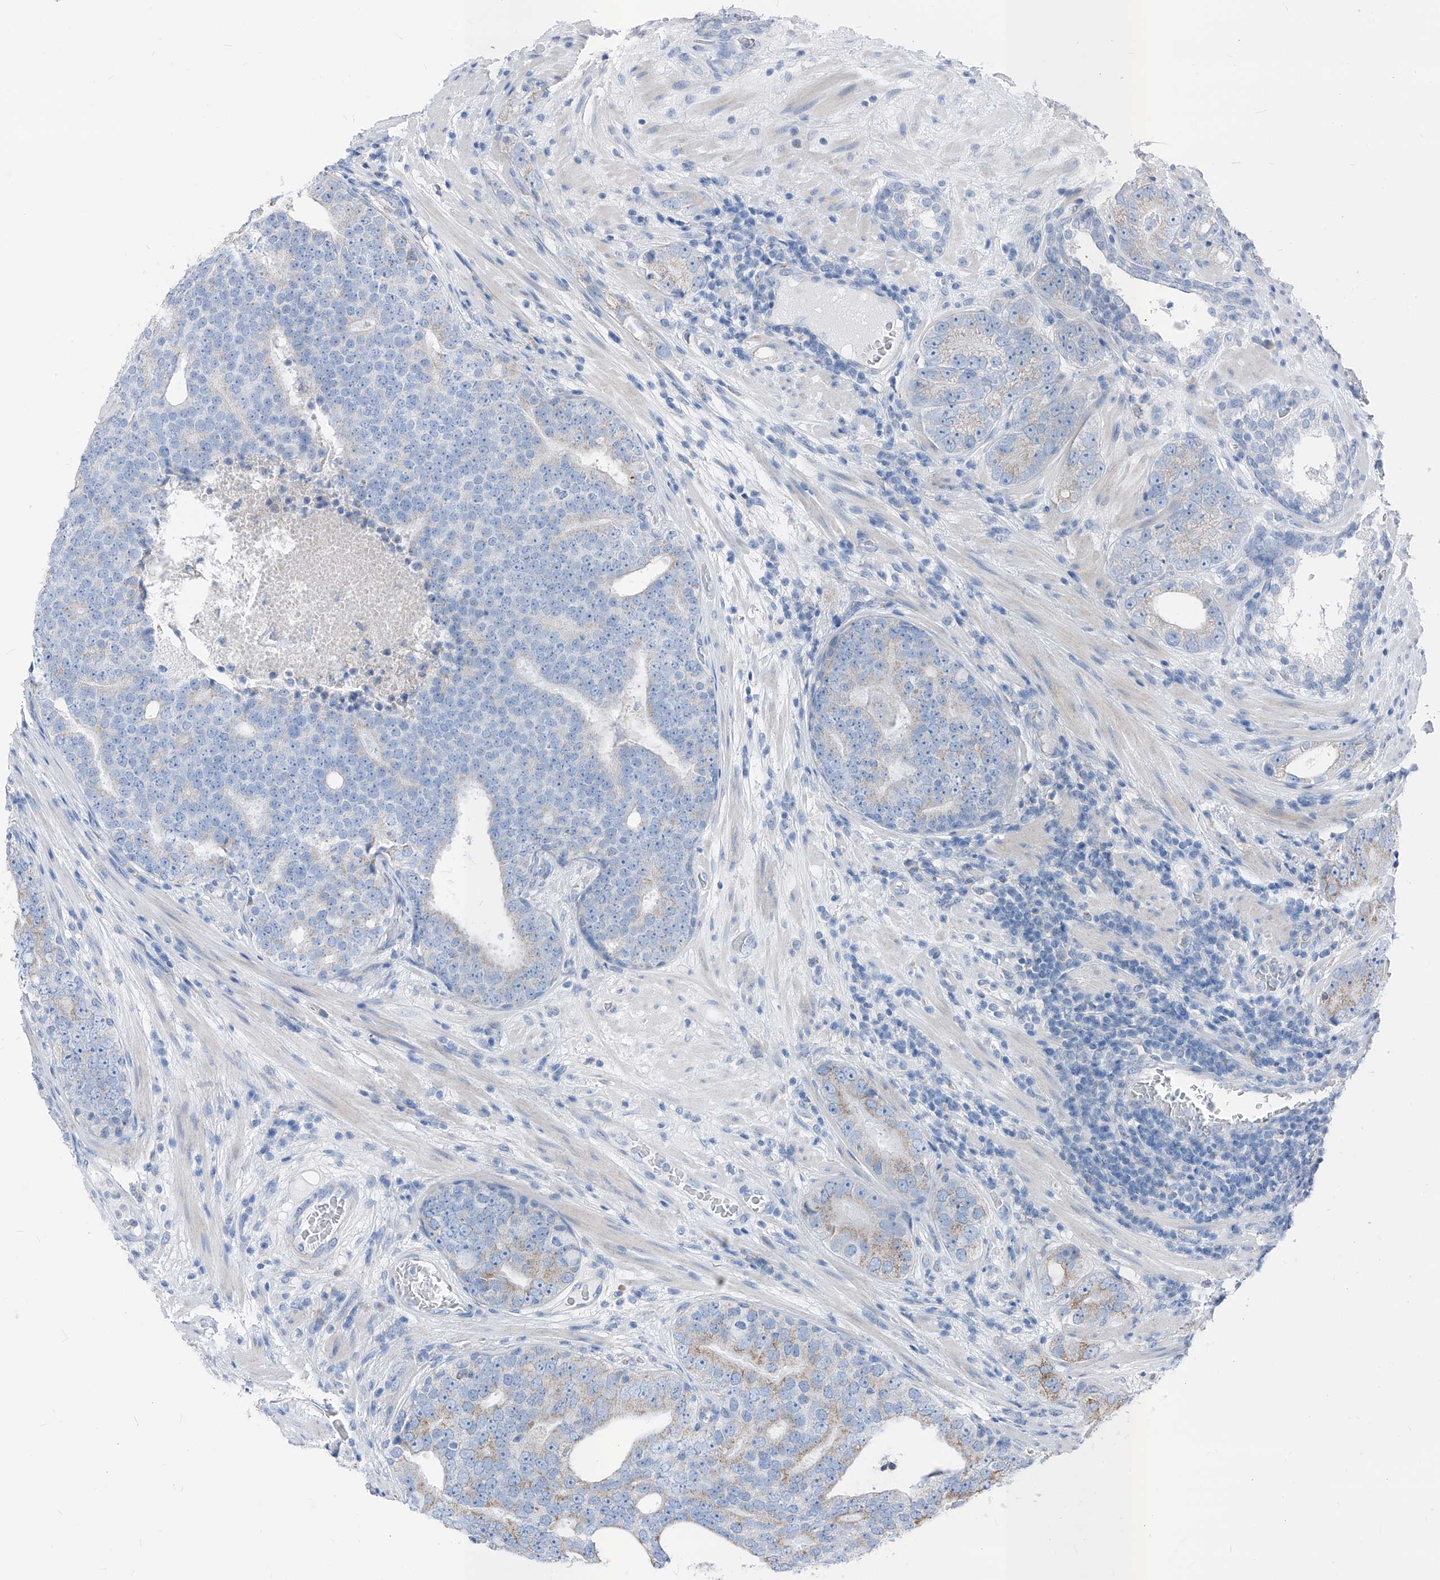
{"staining": {"intensity": "weak", "quantity": "<25%", "location": "cytoplasmic/membranous"}, "tissue": "prostate cancer", "cell_type": "Tumor cells", "image_type": "cancer", "snomed": [{"axis": "morphology", "description": "Adenocarcinoma, High grade"}, {"axis": "topography", "description": "Prostate"}], "caption": "The photomicrograph exhibits no significant positivity in tumor cells of prostate high-grade adenocarcinoma.", "gene": "AGPS", "patient": {"sex": "male", "age": 56}}